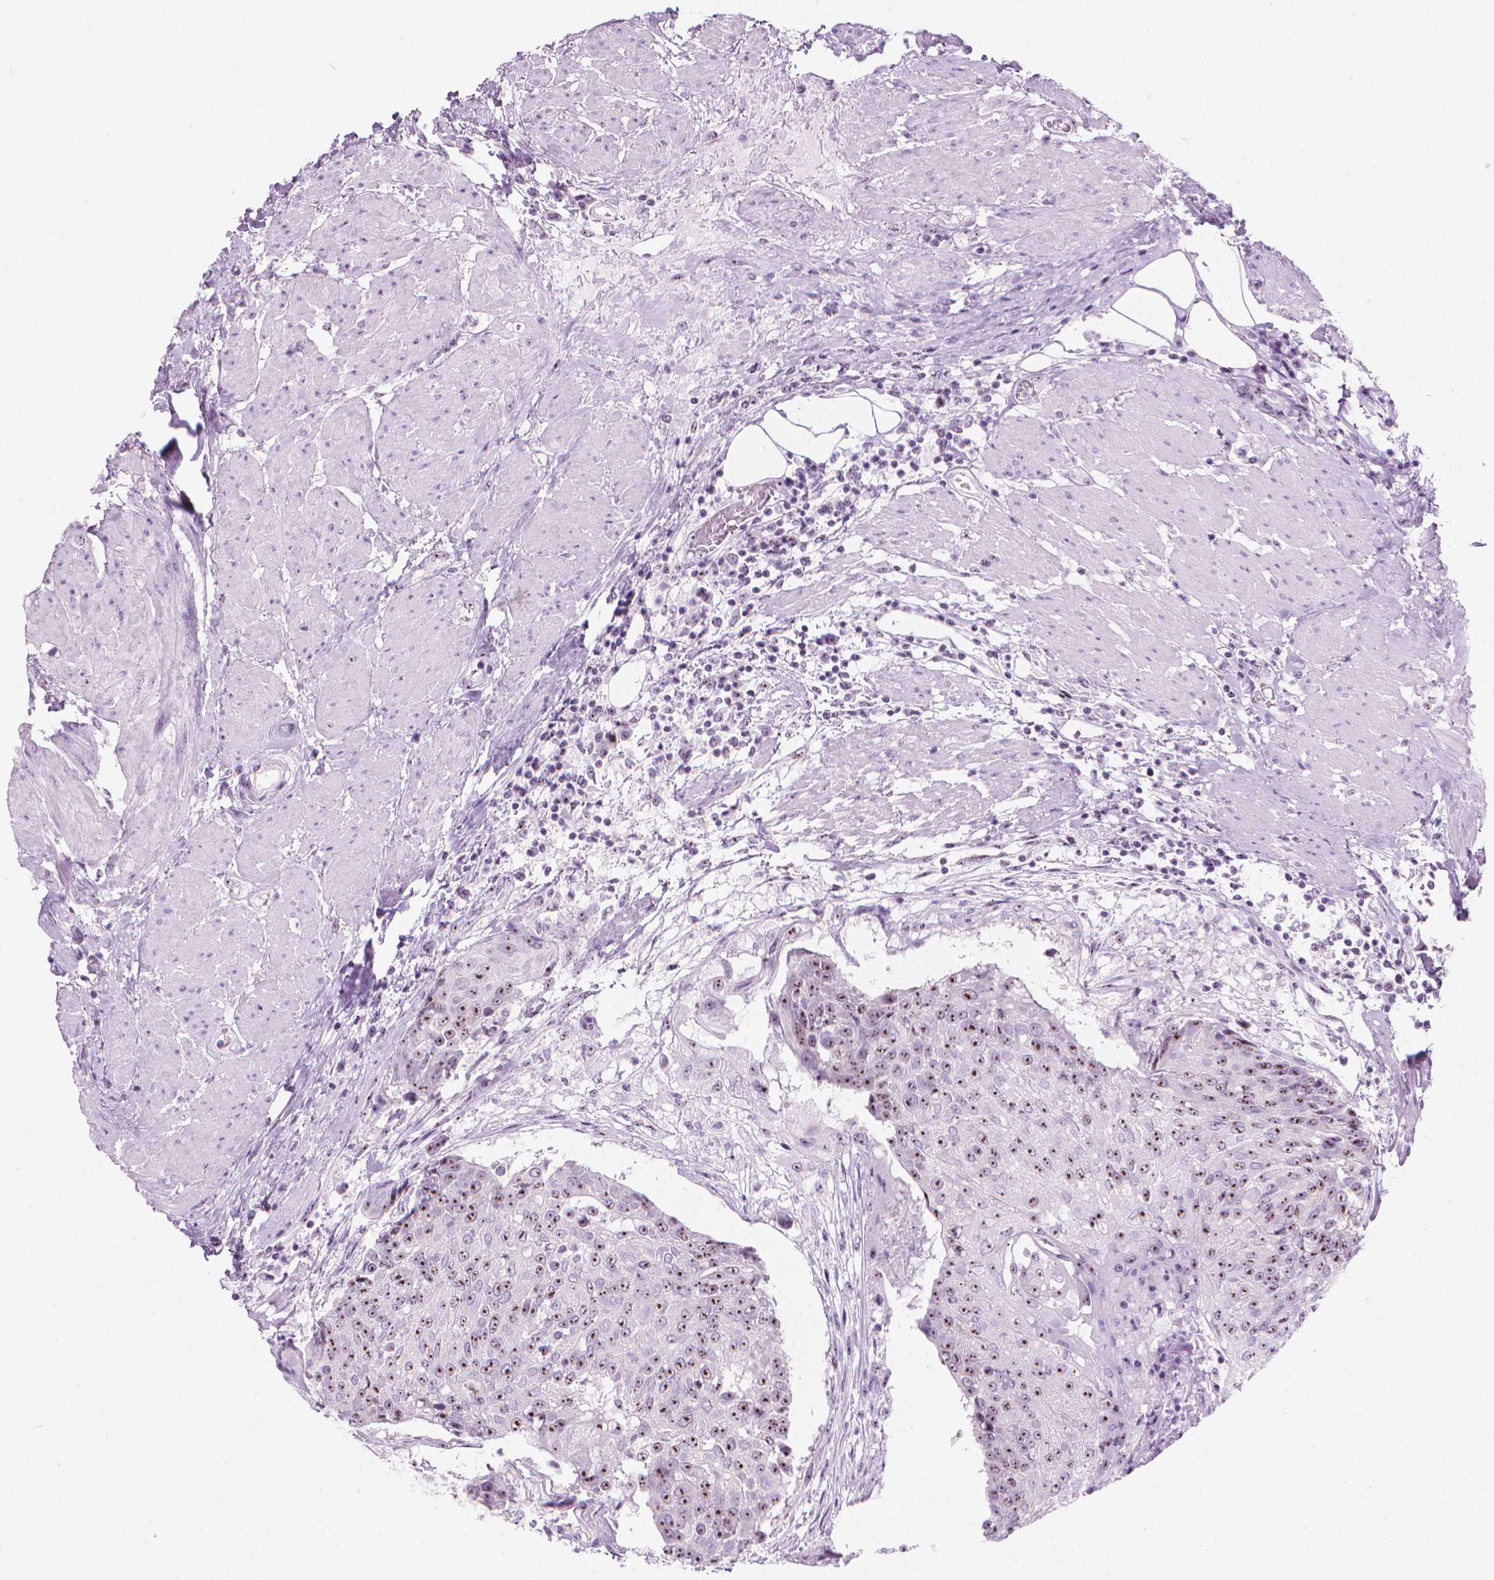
{"staining": {"intensity": "strong", "quantity": ">75%", "location": "nuclear"}, "tissue": "urothelial cancer", "cell_type": "Tumor cells", "image_type": "cancer", "snomed": [{"axis": "morphology", "description": "Urothelial carcinoma, High grade"}, {"axis": "topography", "description": "Urinary bladder"}], "caption": "Protein analysis of urothelial cancer tissue reveals strong nuclear positivity in approximately >75% of tumor cells.", "gene": "NOL7", "patient": {"sex": "female", "age": 63}}